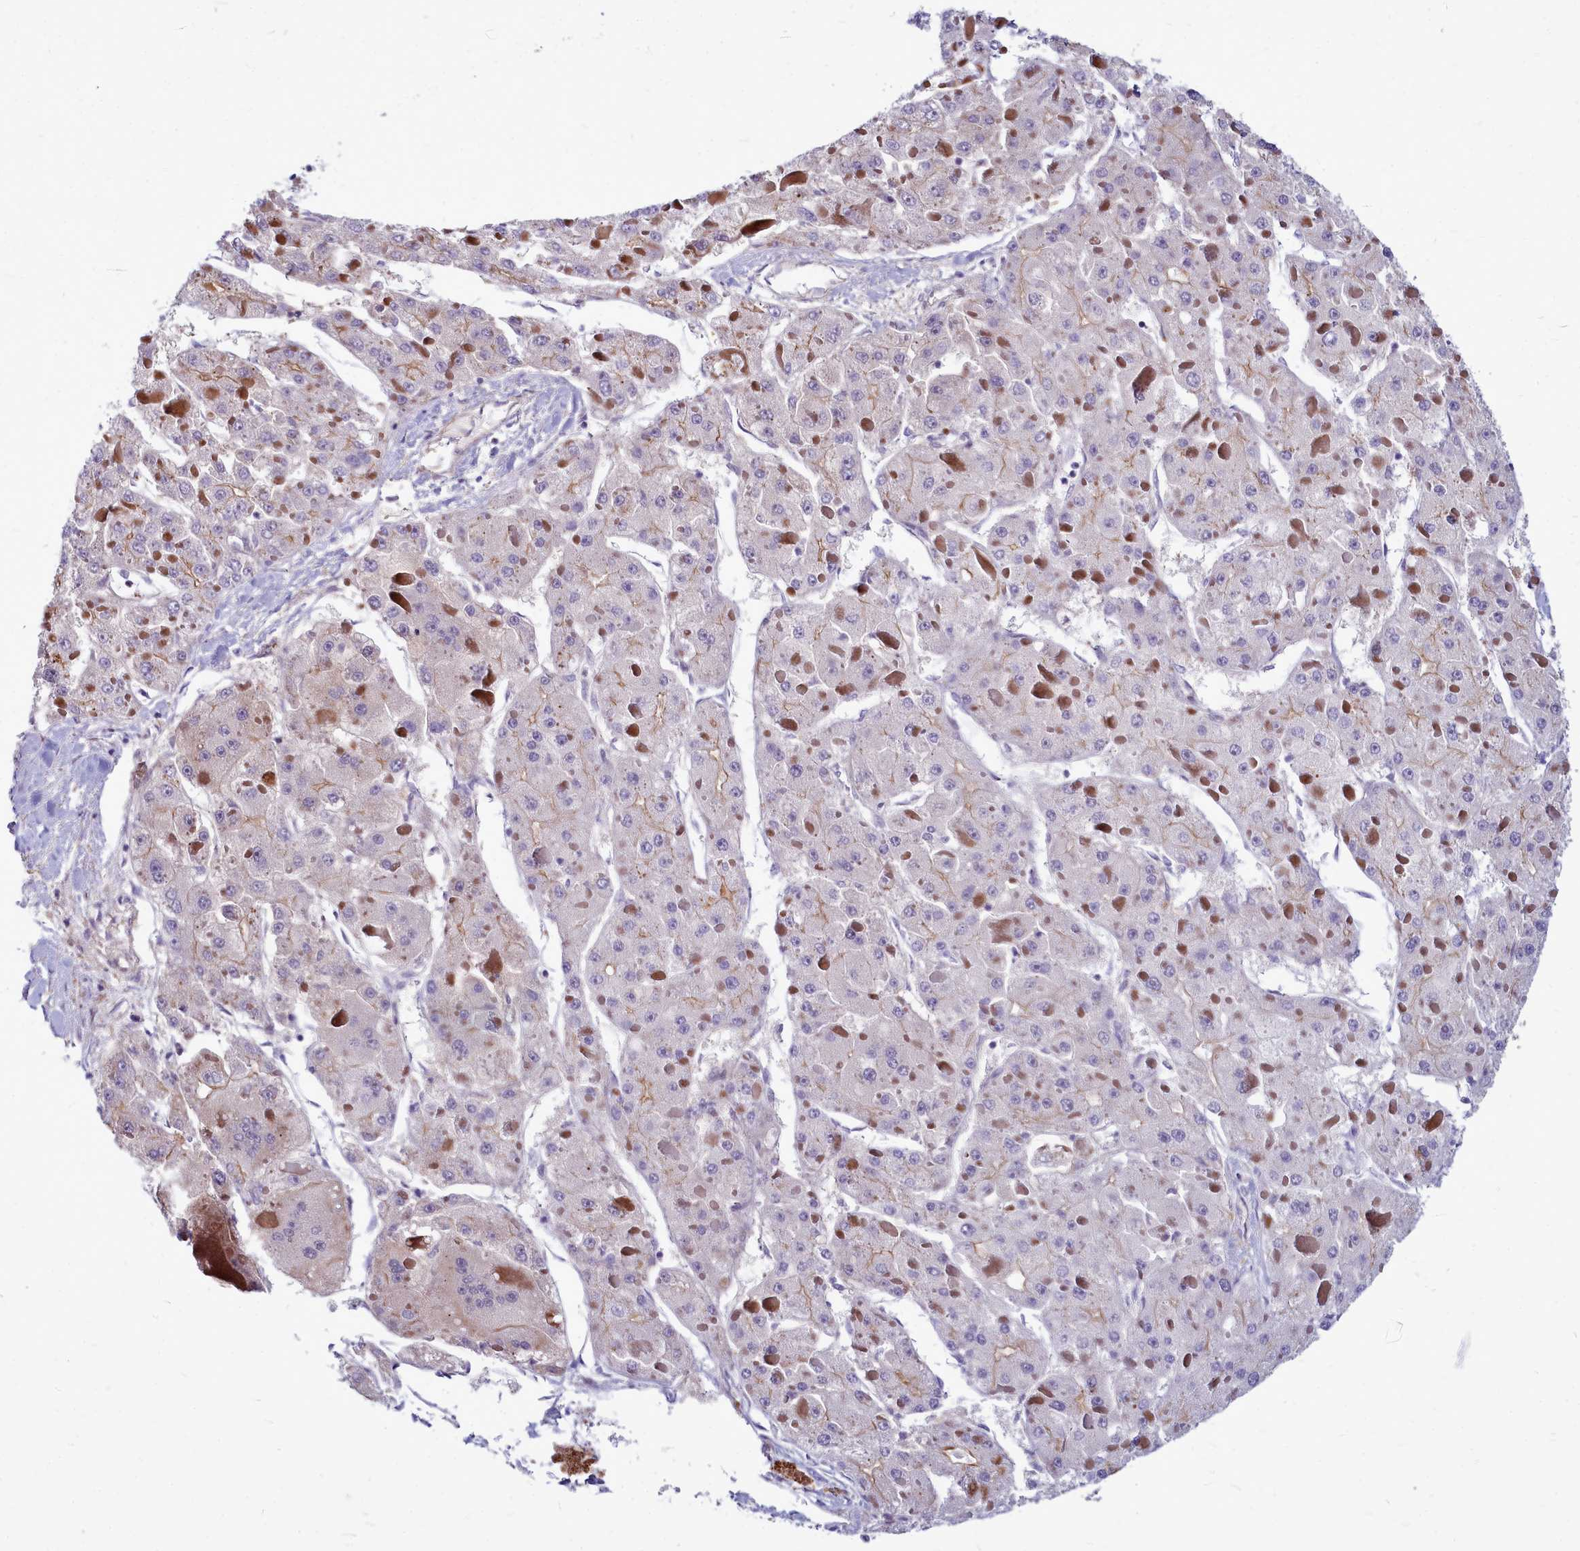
{"staining": {"intensity": "negative", "quantity": "none", "location": "none"}, "tissue": "liver cancer", "cell_type": "Tumor cells", "image_type": "cancer", "snomed": [{"axis": "morphology", "description": "Carcinoma, Hepatocellular, NOS"}, {"axis": "topography", "description": "Liver"}], "caption": "DAB immunohistochemical staining of human hepatocellular carcinoma (liver) shows no significant positivity in tumor cells.", "gene": "TTC5", "patient": {"sex": "female", "age": 73}}